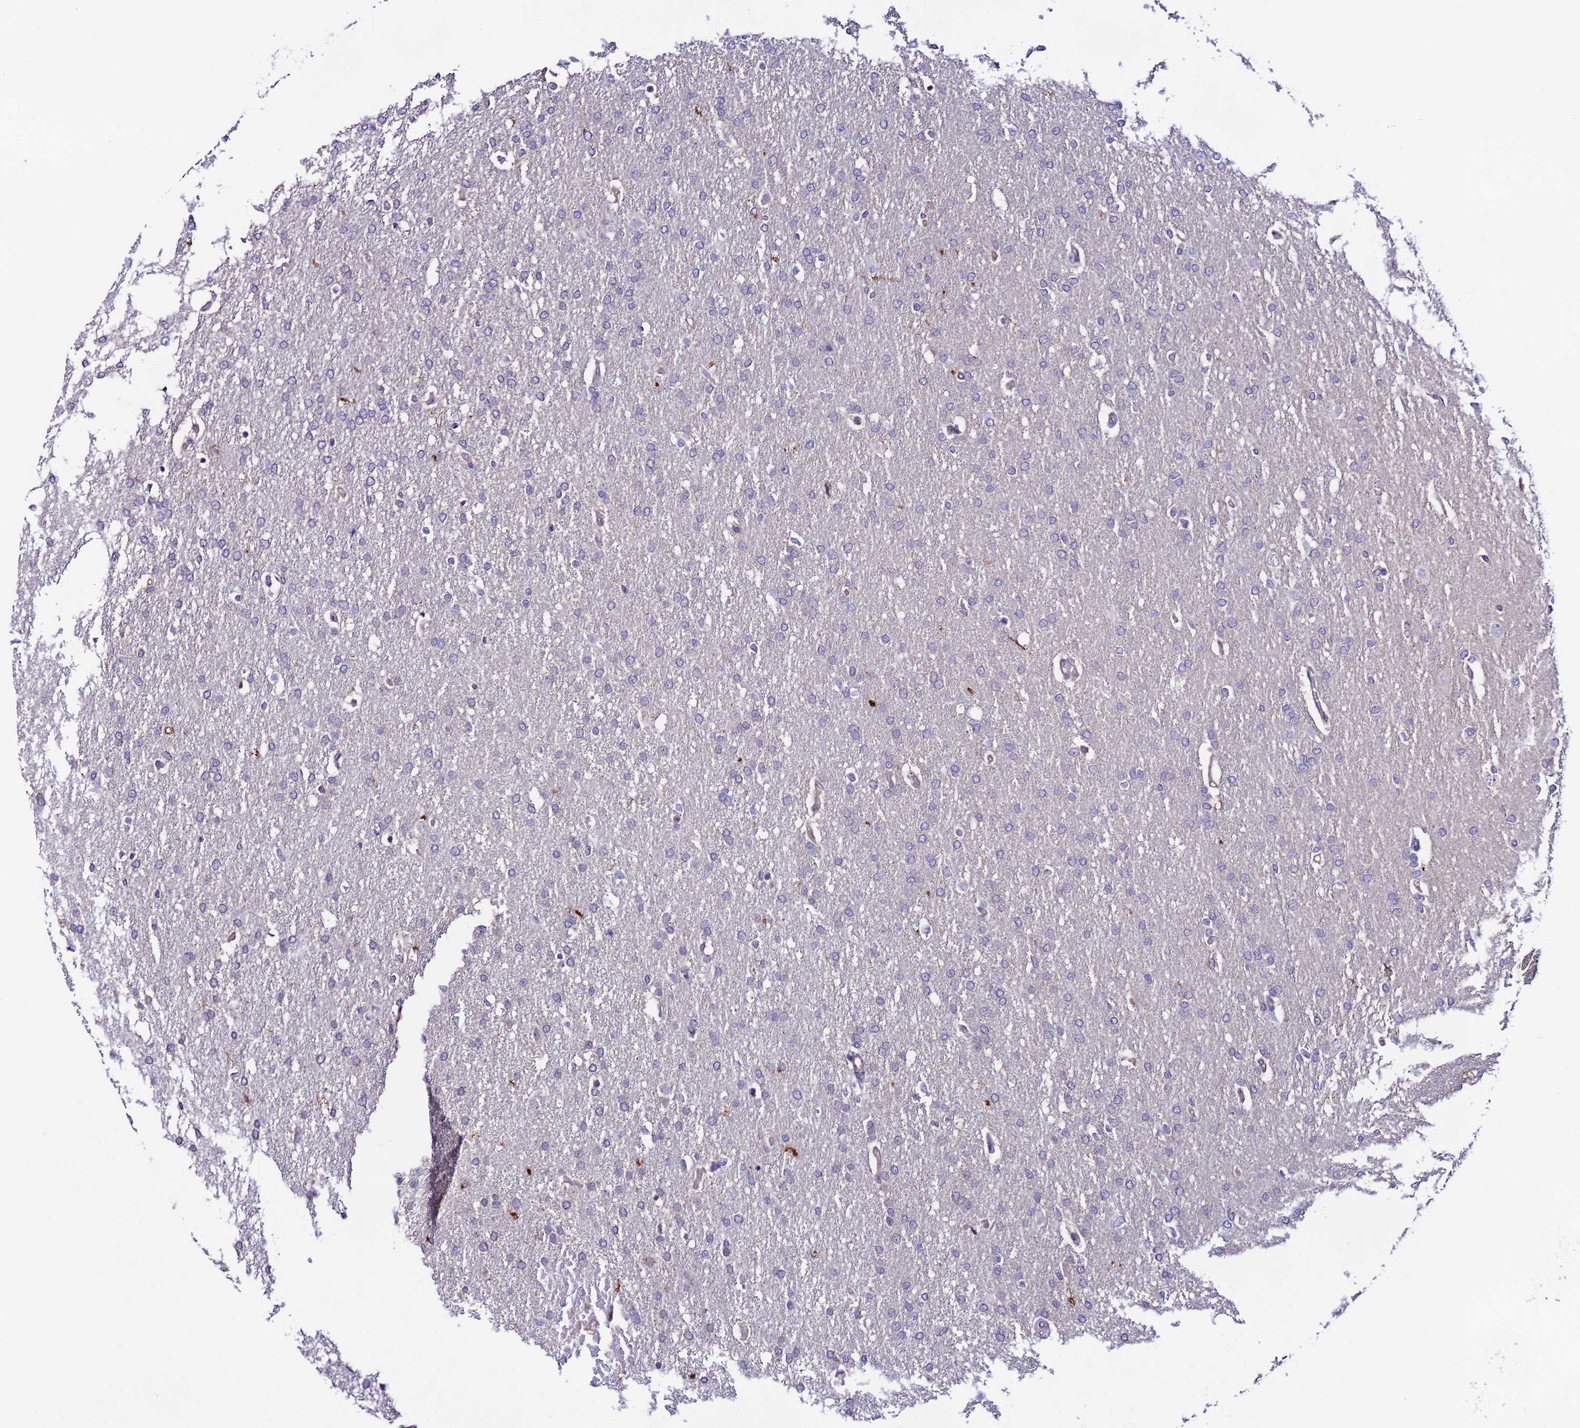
{"staining": {"intensity": "negative", "quantity": "none", "location": "none"}, "tissue": "glioma", "cell_type": "Tumor cells", "image_type": "cancer", "snomed": [{"axis": "morphology", "description": "Glioma, malignant, High grade"}, {"axis": "topography", "description": "Brain"}], "caption": "Glioma was stained to show a protein in brown. There is no significant positivity in tumor cells.", "gene": "BRME1", "patient": {"sex": "male", "age": 72}}